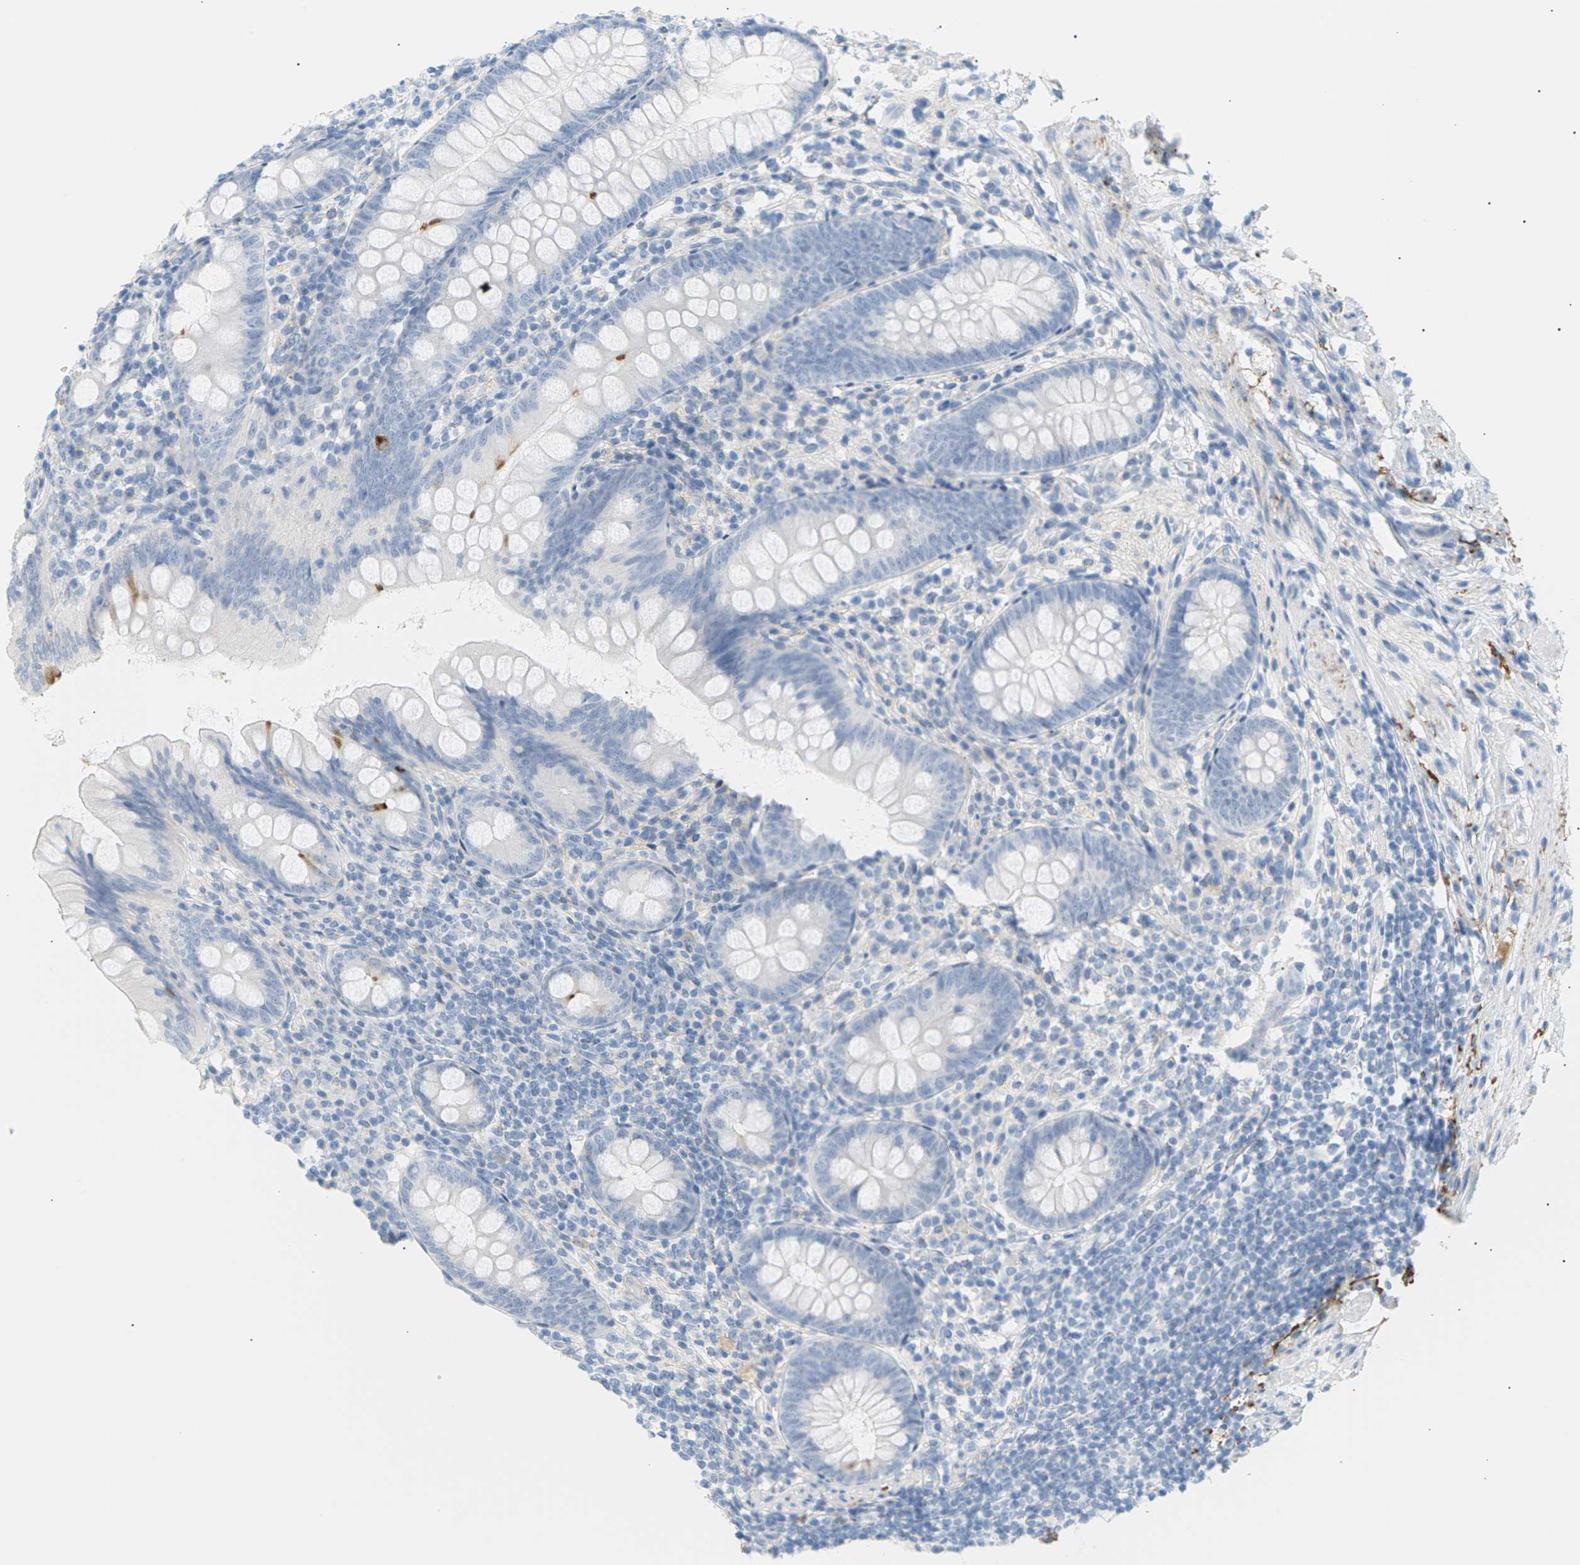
{"staining": {"intensity": "negative", "quantity": "none", "location": "none"}, "tissue": "appendix", "cell_type": "Glandular cells", "image_type": "normal", "snomed": [{"axis": "morphology", "description": "Normal tissue, NOS"}, {"axis": "topography", "description": "Appendix"}], "caption": "High power microscopy image of an immunohistochemistry histopathology image of normal appendix, revealing no significant staining in glandular cells. The staining is performed using DAB brown chromogen with nuclei counter-stained in using hematoxylin.", "gene": "CLU", "patient": {"sex": "female", "age": 77}}